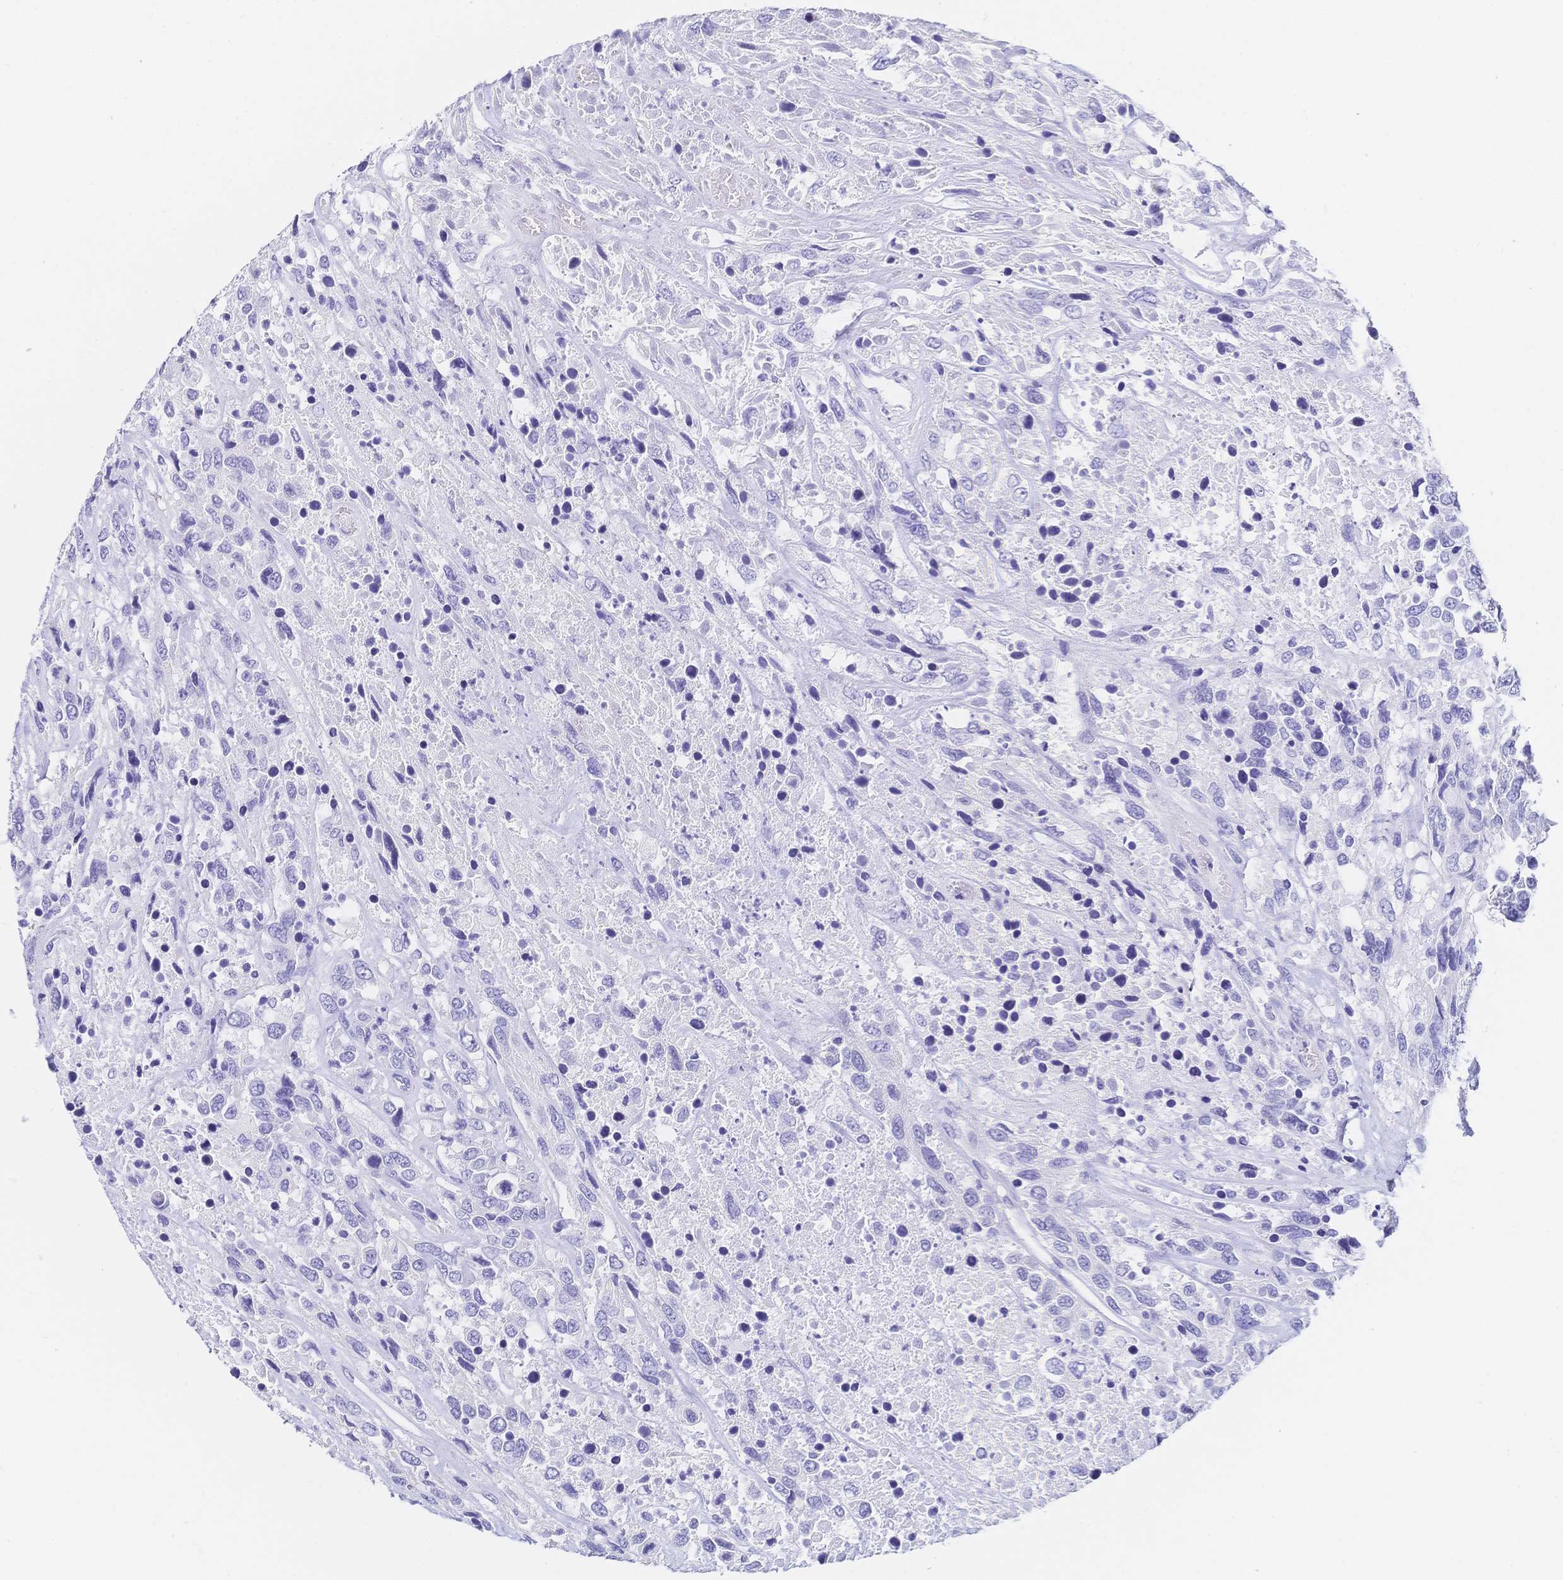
{"staining": {"intensity": "negative", "quantity": "none", "location": "none"}, "tissue": "urothelial cancer", "cell_type": "Tumor cells", "image_type": "cancer", "snomed": [{"axis": "morphology", "description": "Urothelial carcinoma, High grade"}, {"axis": "topography", "description": "Urinary bladder"}], "caption": "The micrograph exhibits no staining of tumor cells in urothelial cancer.", "gene": "MEP1B", "patient": {"sex": "female", "age": 70}}